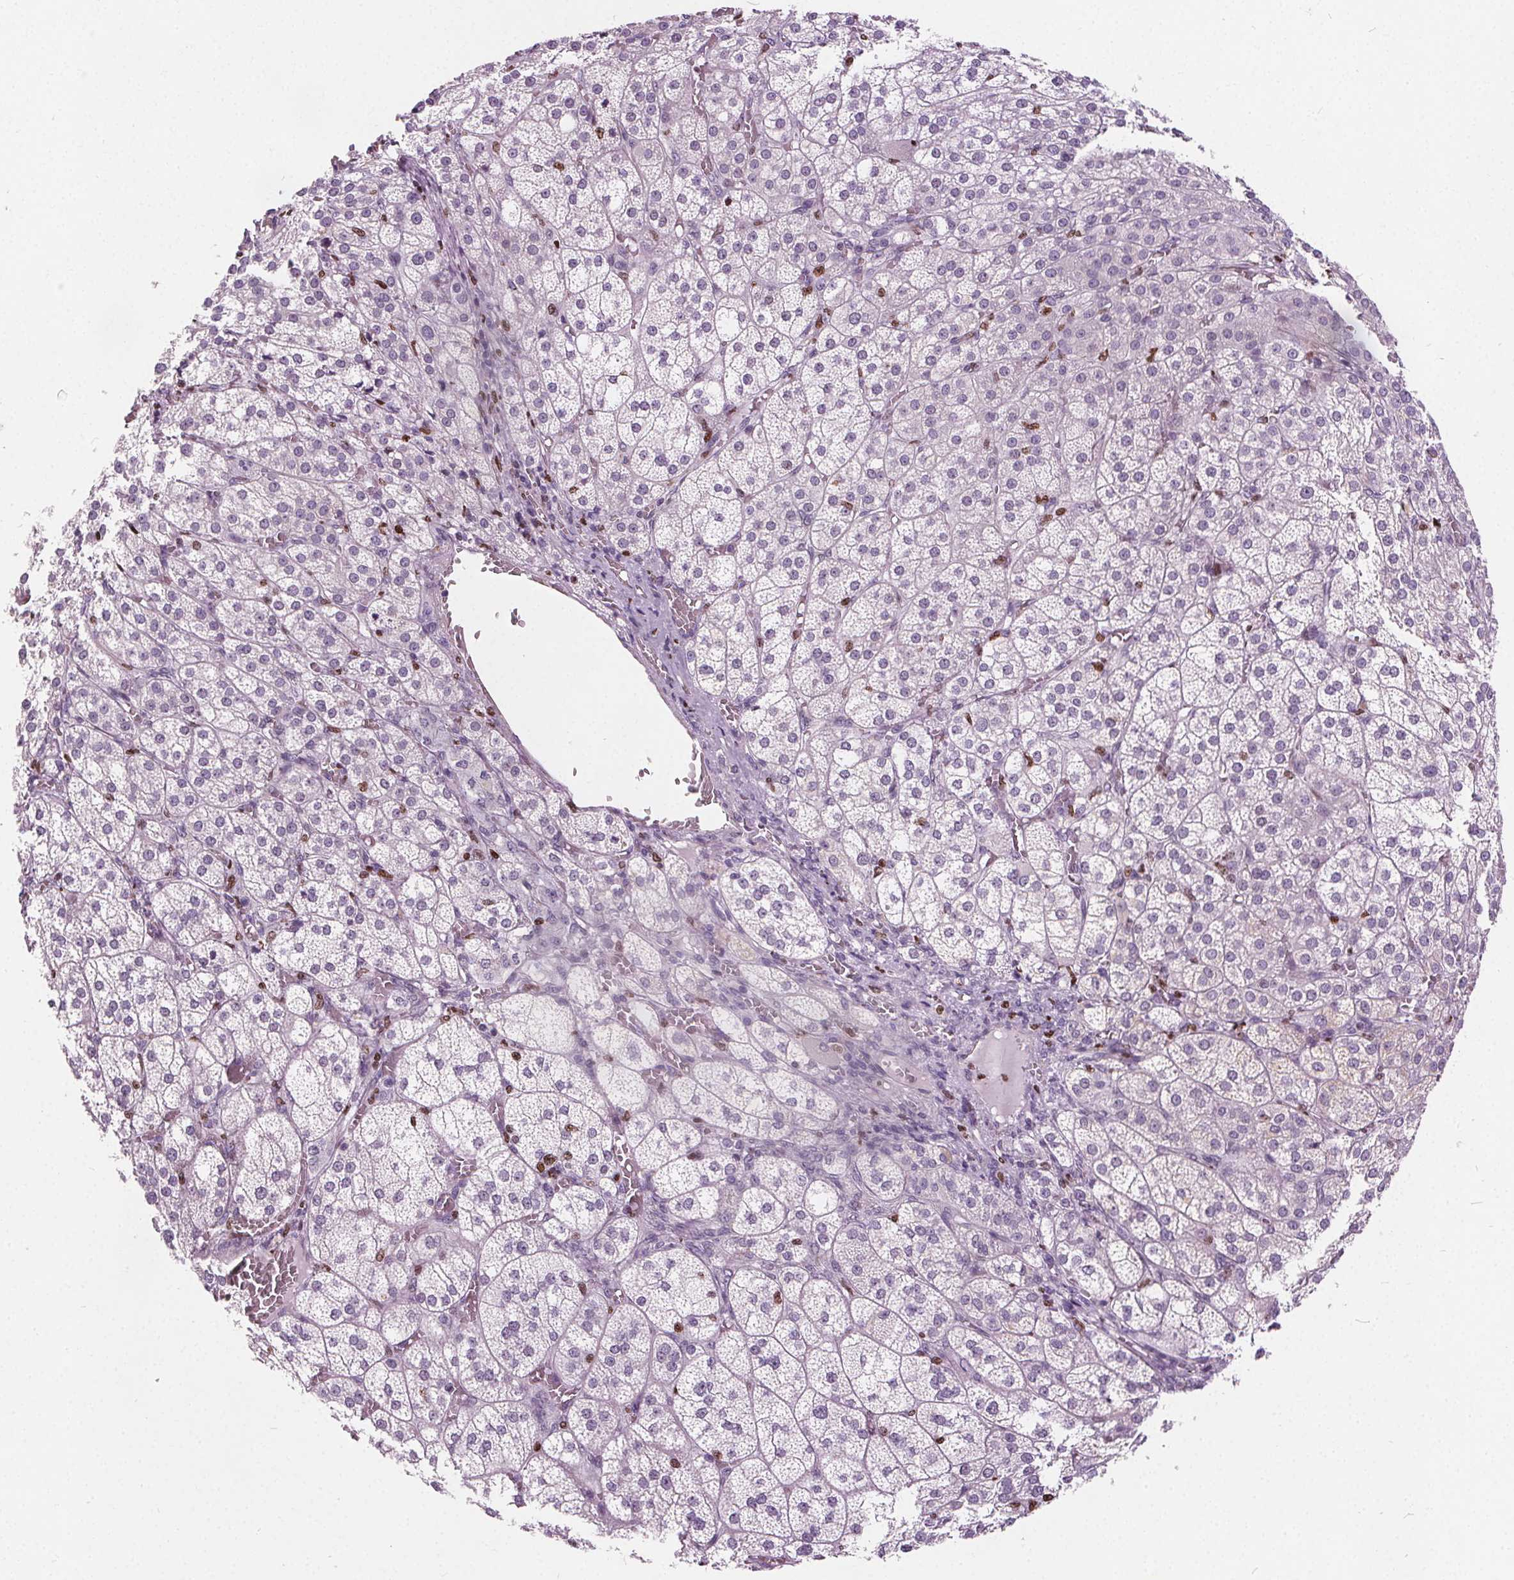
{"staining": {"intensity": "negative", "quantity": "none", "location": "none"}, "tissue": "adrenal gland", "cell_type": "Glandular cells", "image_type": "normal", "snomed": [{"axis": "morphology", "description": "Normal tissue, NOS"}, {"axis": "topography", "description": "Adrenal gland"}], "caption": "There is no significant expression in glandular cells of adrenal gland. (DAB (3,3'-diaminobenzidine) IHC visualized using brightfield microscopy, high magnification).", "gene": "ISLR2", "patient": {"sex": "female", "age": 60}}